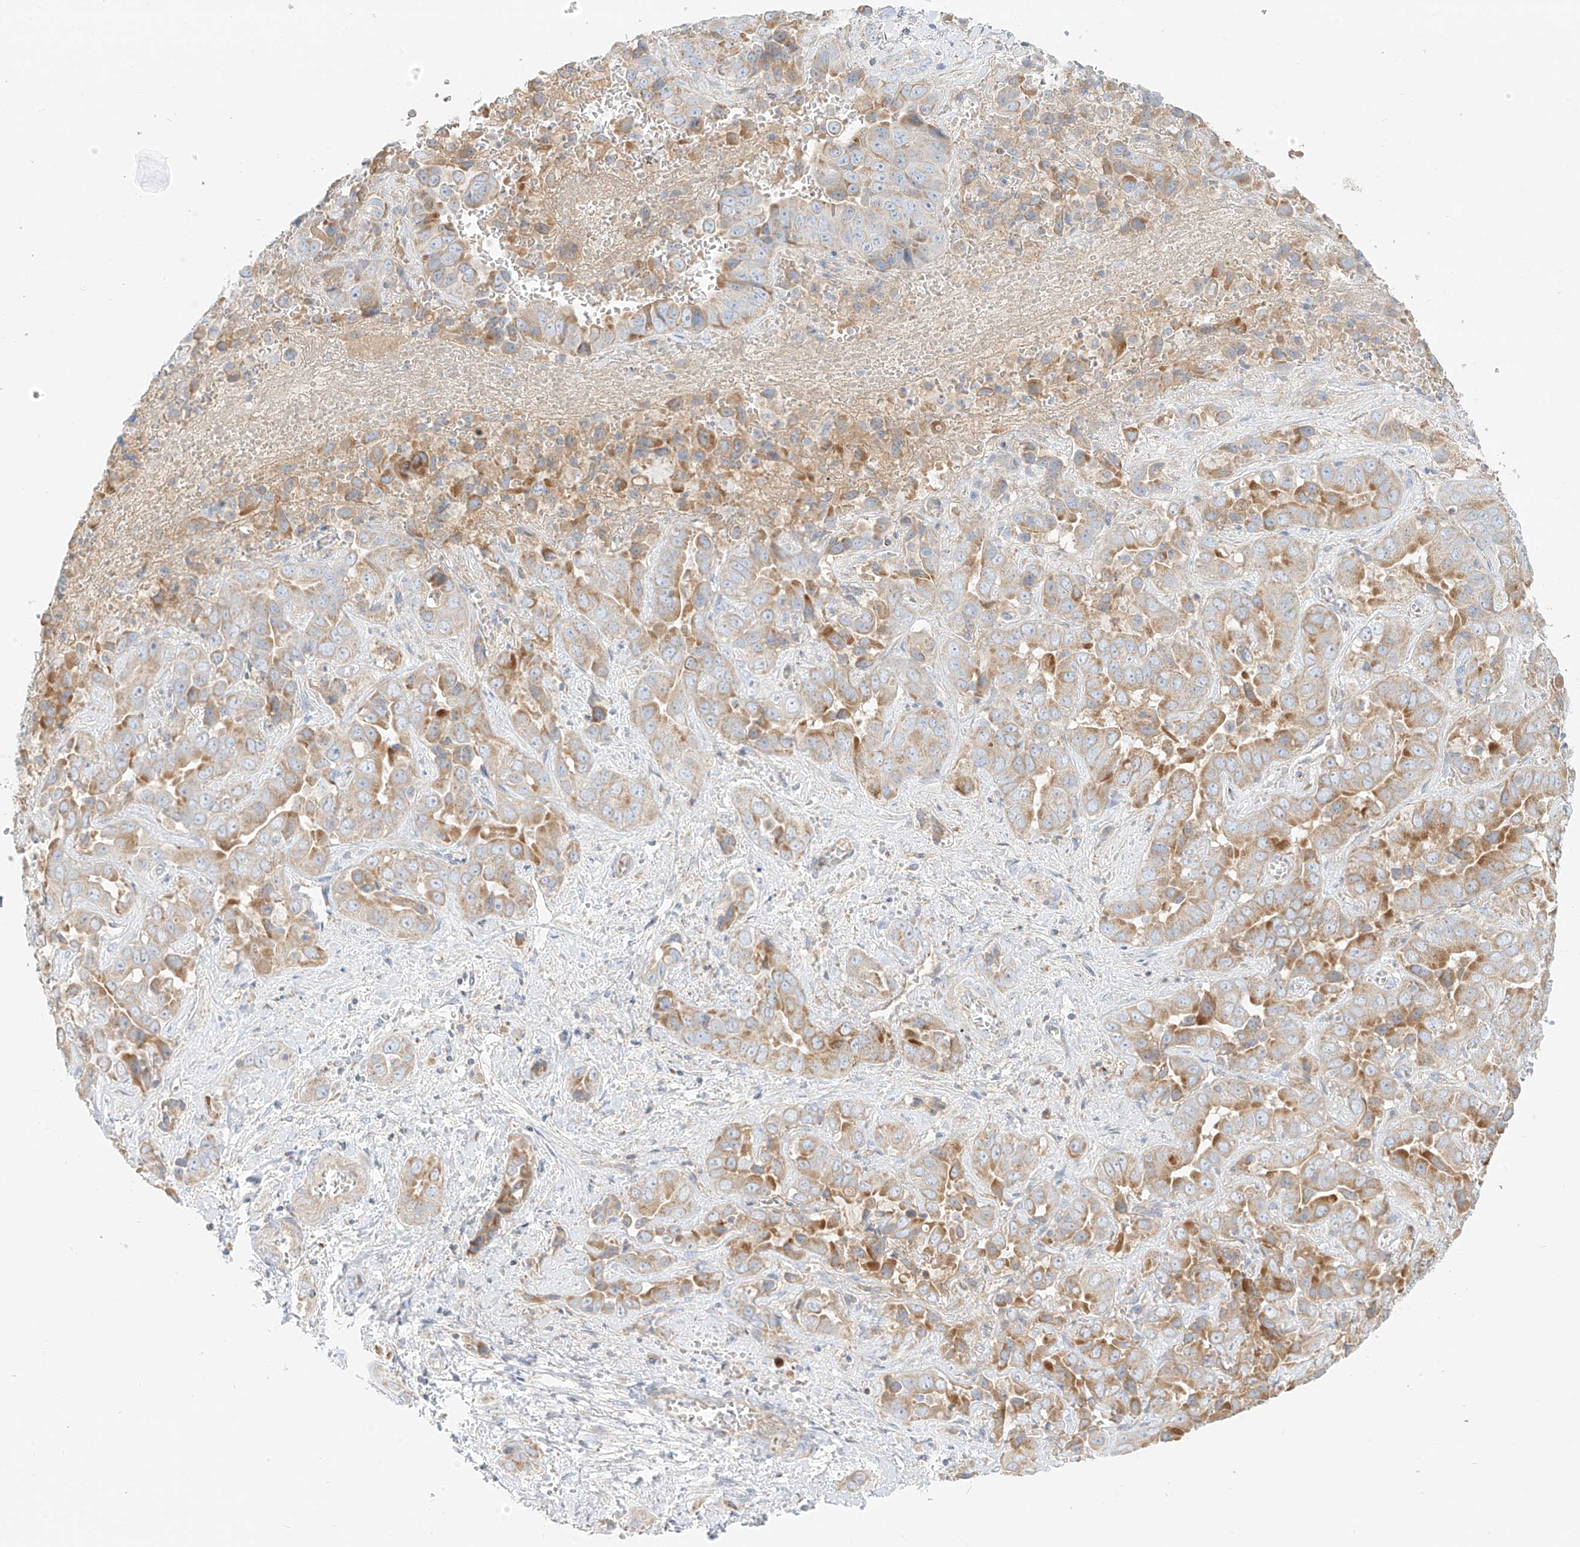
{"staining": {"intensity": "moderate", "quantity": "25%-75%", "location": "cytoplasmic/membranous"}, "tissue": "liver cancer", "cell_type": "Tumor cells", "image_type": "cancer", "snomed": [{"axis": "morphology", "description": "Cholangiocarcinoma"}, {"axis": "topography", "description": "Liver"}], "caption": "An image of human liver cancer stained for a protein reveals moderate cytoplasmic/membranous brown staining in tumor cells. The protein is stained brown, and the nuclei are stained in blue (DAB (3,3'-diaminobenzidine) IHC with brightfield microscopy, high magnification).", "gene": "OCSTAMP", "patient": {"sex": "female", "age": 52}}